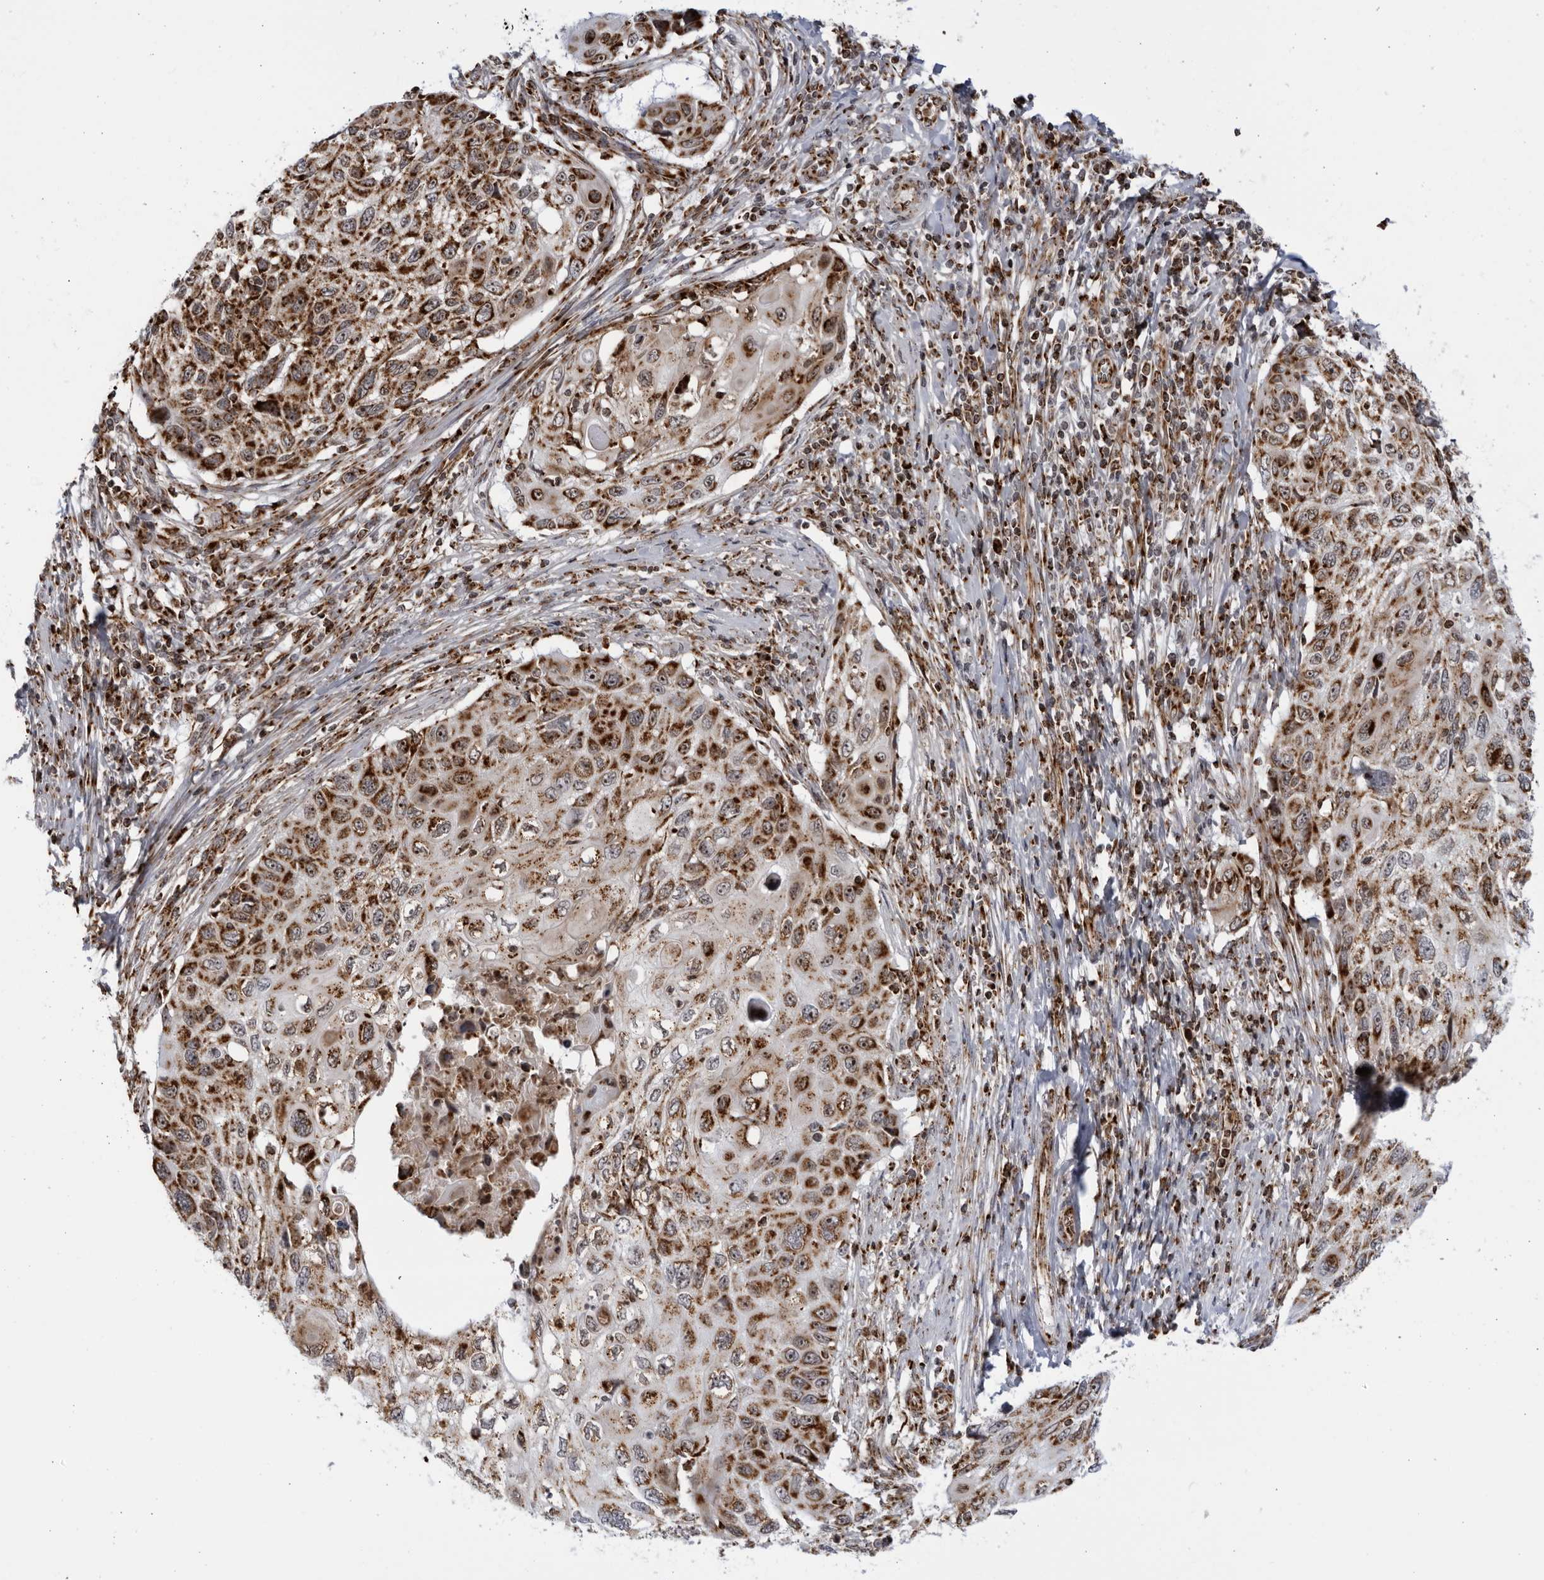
{"staining": {"intensity": "strong", "quantity": "25%-75%", "location": "cytoplasmic/membranous,nuclear"}, "tissue": "cervical cancer", "cell_type": "Tumor cells", "image_type": "cancer", "snomed": [{"axis": "morphology", "description": "Squamous cell carcinoma, NOS"}, {"axis": "topography", "description": "Cervix"}], "caption": "Strong cytoplasmic/membranous and nuclear positivity is seen in approximately 25%-75% of tumor cells in cervical cancer (squamous cell carcinoma). (DAB = brown stain, brightfield microscopy at high magnification).", "gene": "RBM34", "patient": {"sex": "female", "age": 70}}